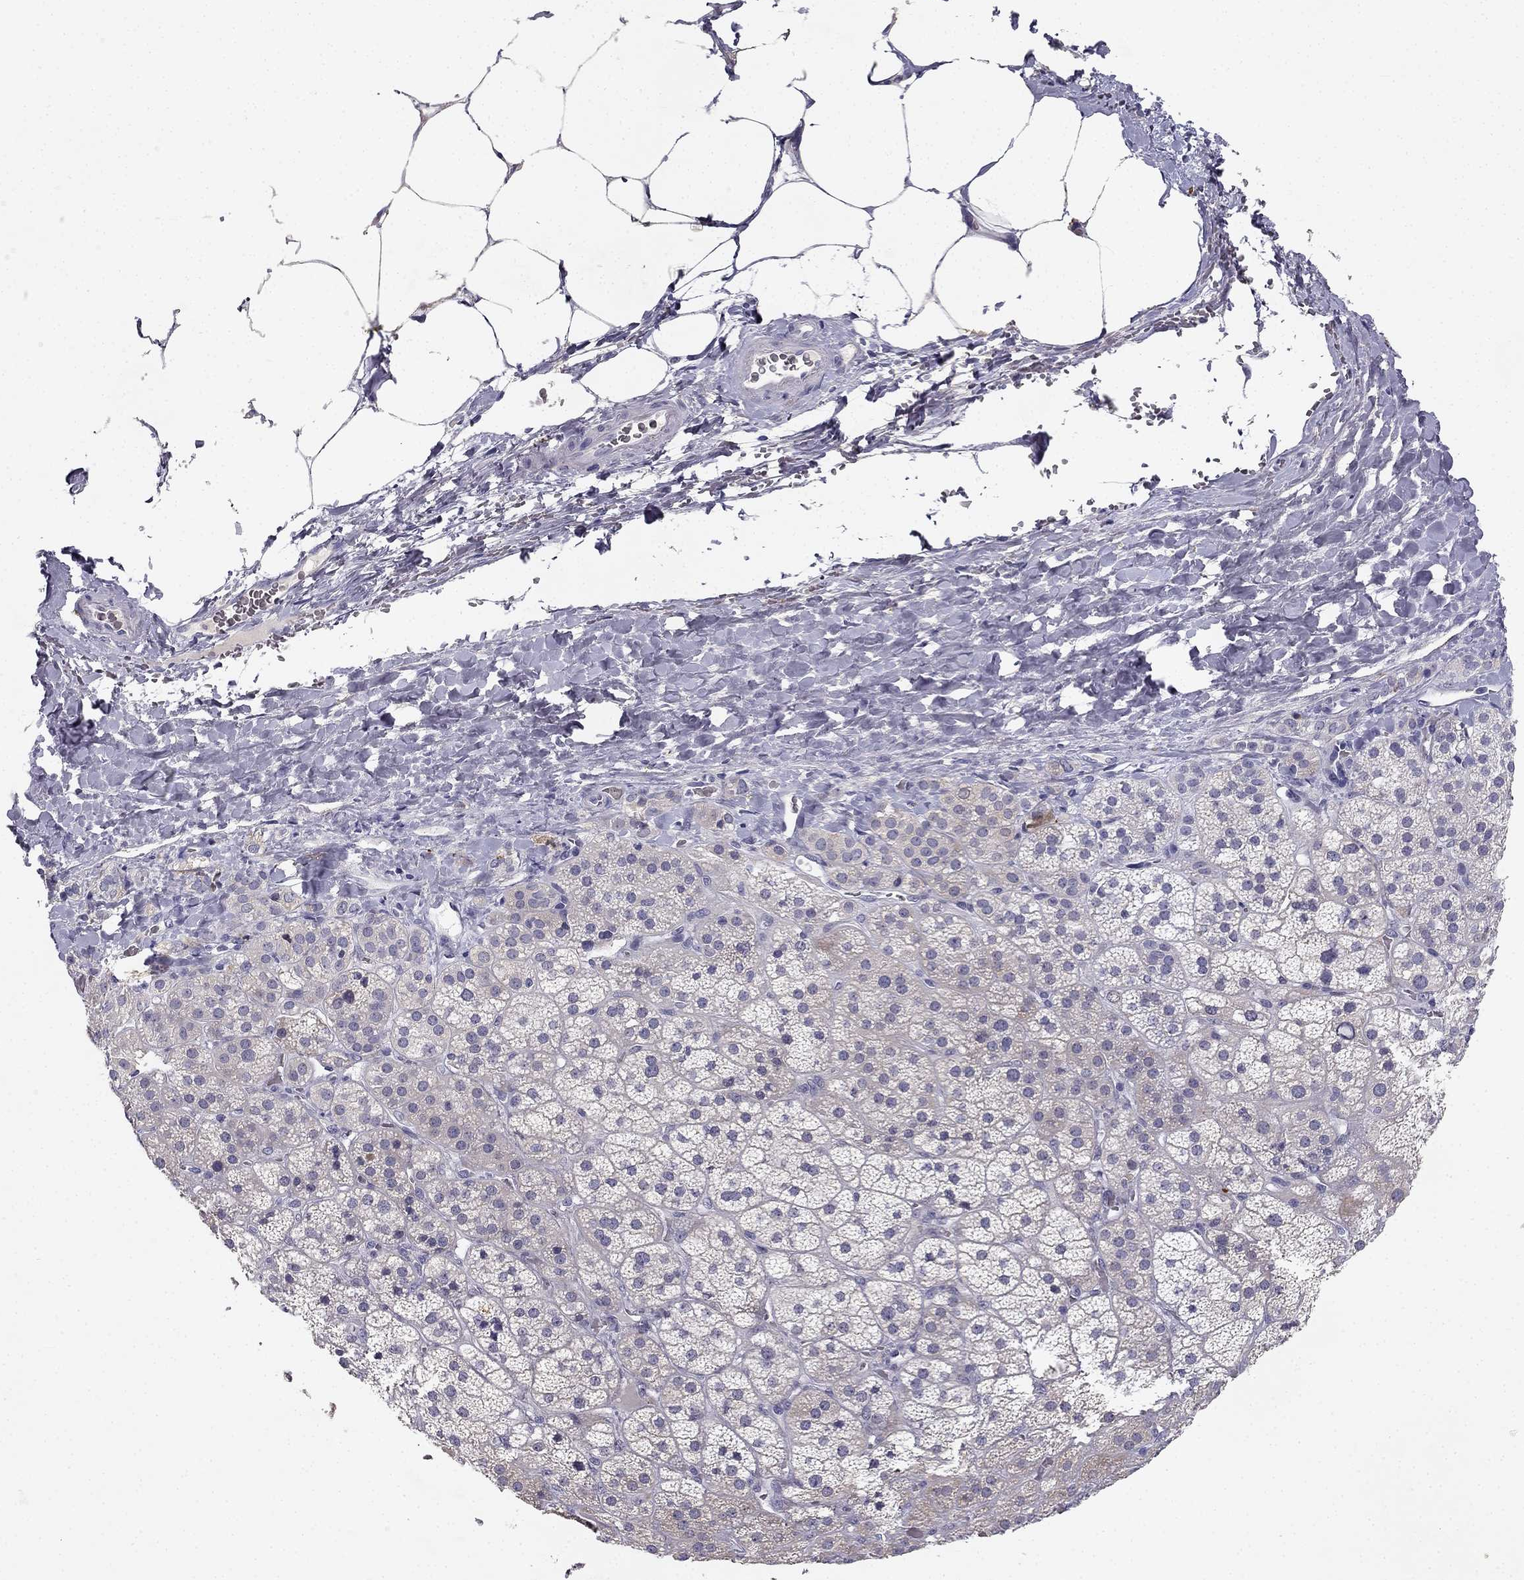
{"staining": {"intensity": "weak", "quantity": "<25%", "location": "cytoplasmic/membranous"}, "tissue": "adrenal gland", "cell_type": "Glandular cells", "image_type": "normal", "snomed": [{"axis": "morphology", "description": "Normal tissue, NOS"}, {"axis": "topography", "description": "Adrenal gland"}], "caption": "Immunohistochemical staining of normal adrenal gland shows no significant expression in glandular cells. The staining is performed using DAB (3,3'-diaminobenzidine) brown chromogen with nuclei counter-stained in using hematoxylin.", "gene": "SLC6A4", "patient": {"sex": "male", "age": 57}}